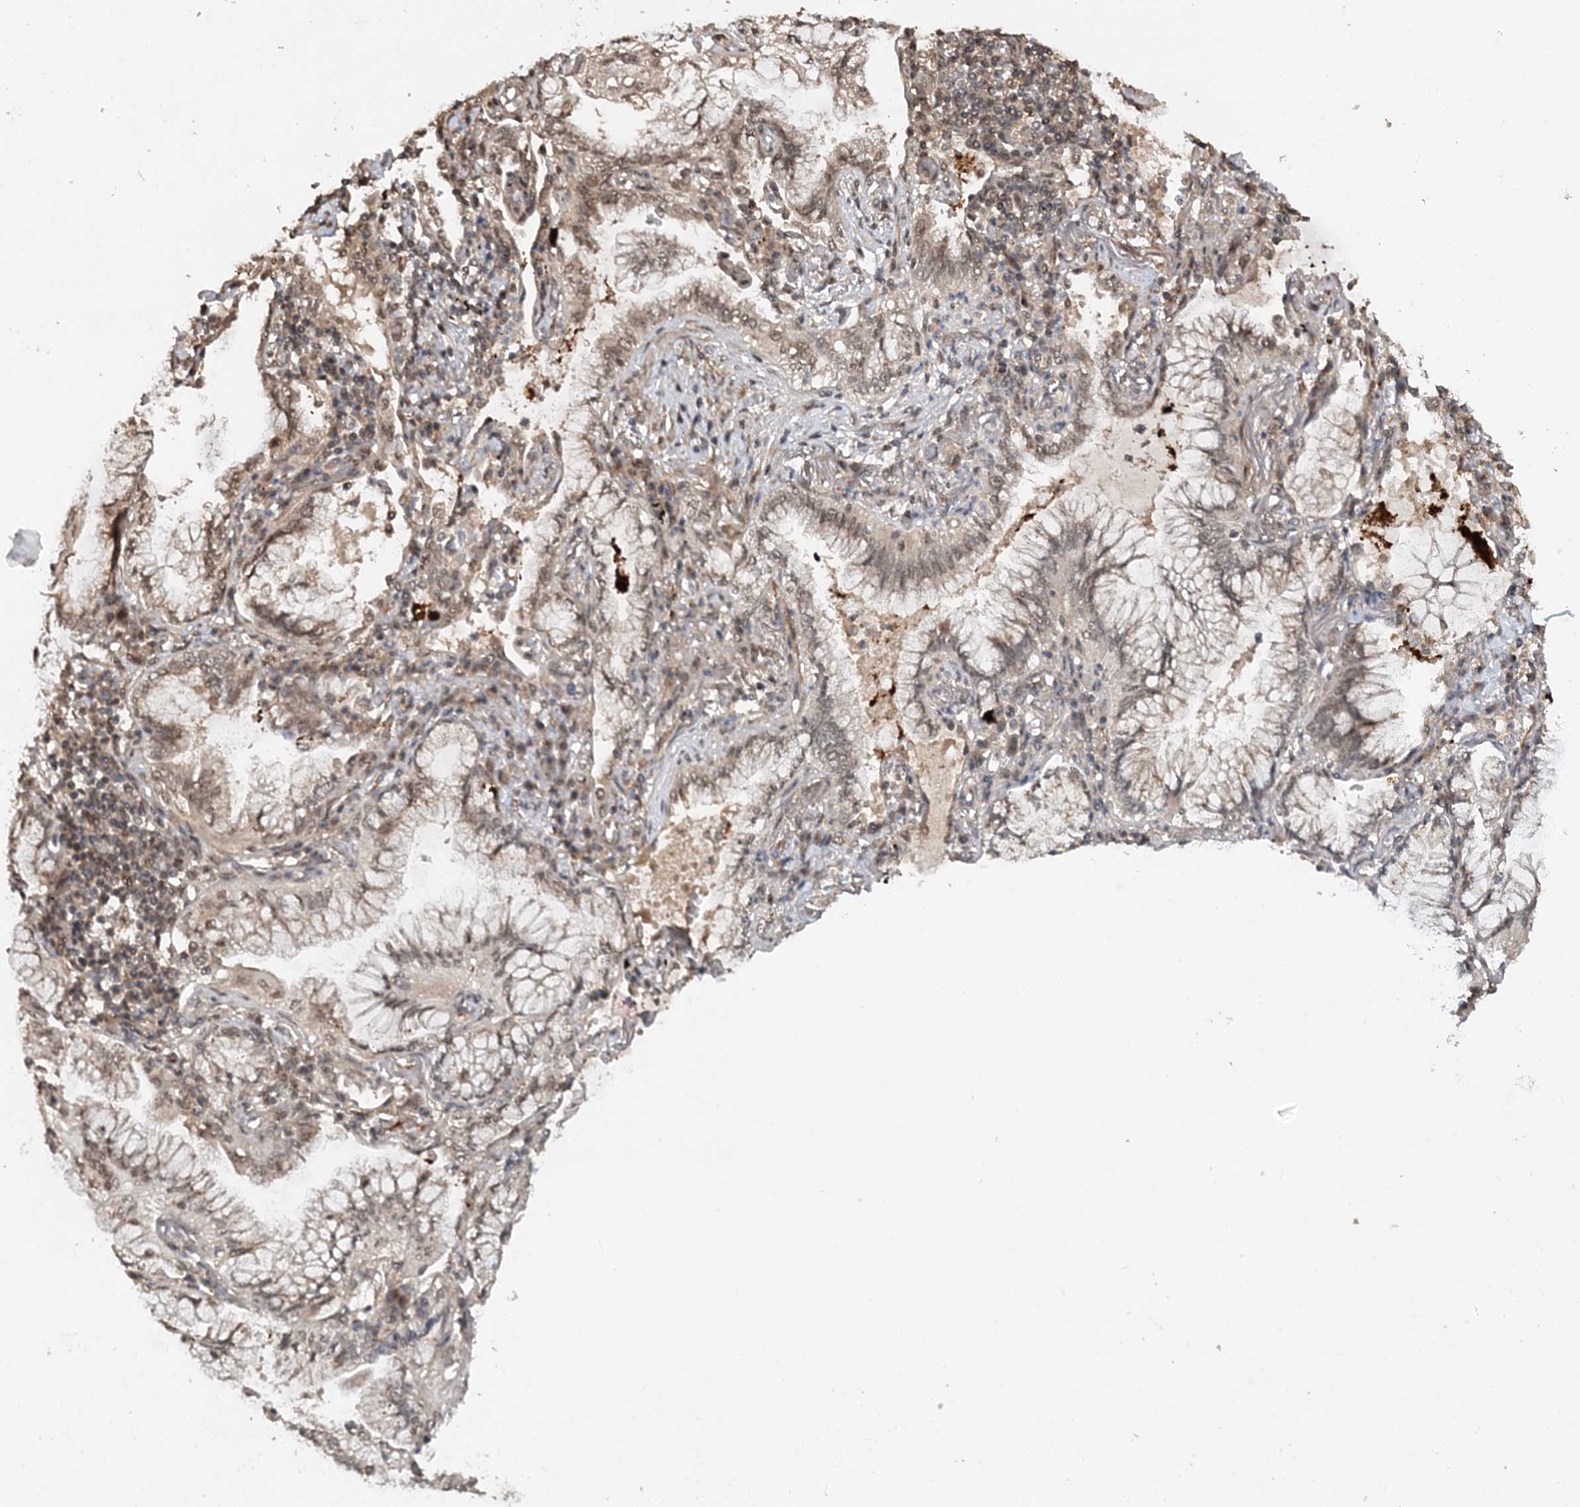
{"staining": {"intensity": "weak", "quantity": "<25%", "location": "cytoplasmic/membranous,nuclear"}, "tissue": "lung cancer", "cell_type": "Tumor cells", "image_type": "cancer", "snomed": [{"axis": "morphology", "description": "Adenocarcinoma, NOS"}, {"axis": "topography", "description": "Lung"}], "caption": "DAB immunohistochemical staining of human lung adenocarcinoma reveals no significant expression in tumor cells.", "gene": "TSHZ2", "patient": {"sex": "female", "age": 70}}